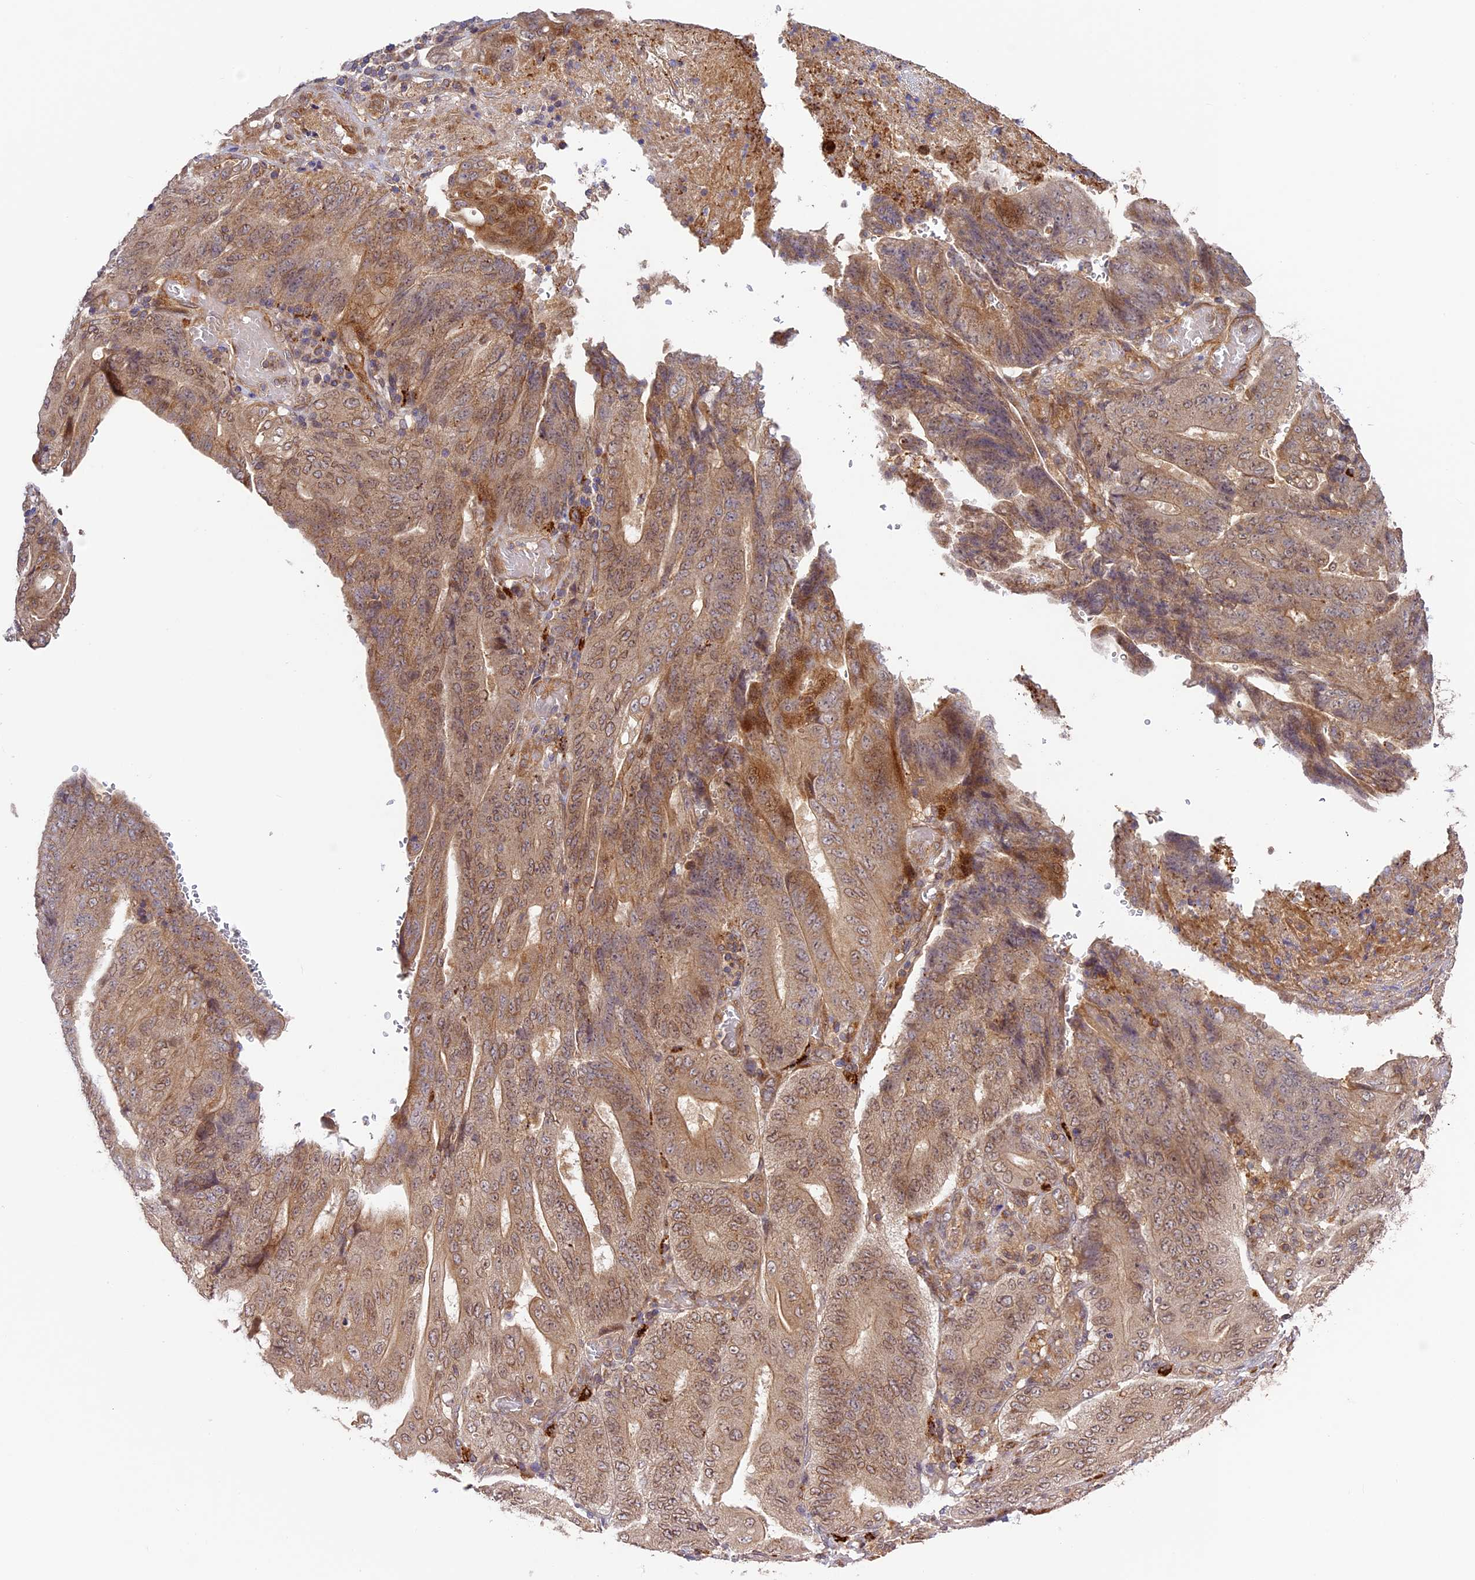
{"staining": {"intensity": "weak", "quantity": ">75%", "location": "cytoplasmic/membranous,nuclear"}, "tissue": "stomach cancer", "cell_type": "Tumor cells", "image_type": "cancer", "snomed": [{"axis": "morphology", "description": "Adenocarcinoma, NOS"}, {"axis": "topography", "description": "Stomach"}], "caption": "Brown immunohistochemical staining in human stomach cancer displays weak cytoplasmic/membranous and nuclear staining in approximately >75% of tumor cells. (DAB (3,3'-diaminobenzidine) IHC, brown staining for protein, blue staining for nuclei).", "gene": "DGKH", "patient": {"sex": "female", "age": 73}}